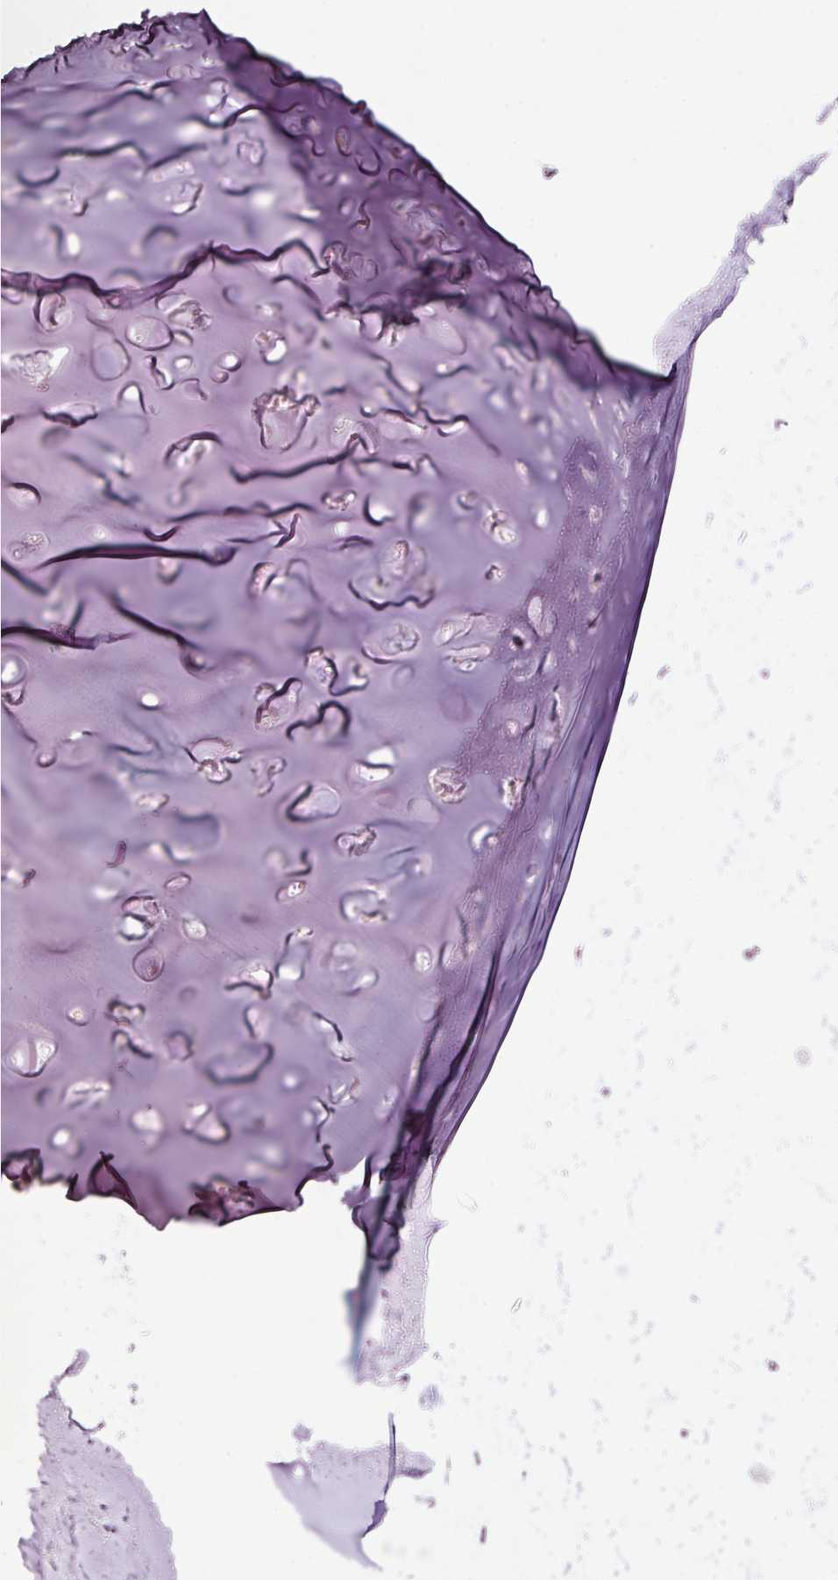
{"staining": {"intensity": "negative", "quantity": "none", "location": "none"}, "tissue": "soft tissue", "cell_type": "Chondrocytes", "image_type": "normal", "snomed": [{"axis": "morphology", "description": "Normal tissue, NOS"}, {"axis": "topography", "description": "Cartilage tissue"}, {"axis": "topography", "description": "Bronchus"}, {"axis": "topography", "description": "Peripheral nerve tissue"}], "caption": "Immunohistochemistry photomicrograph of normal soft tissue: soft tissue stained with DAB shows no significant protein staining in chondrocytes. (DAB (3,3'-diaminobenzidine) immunohistochemistry, high magnification).", "gene": "SIPA1", "patient": {"sex": "female", "age": 59}}